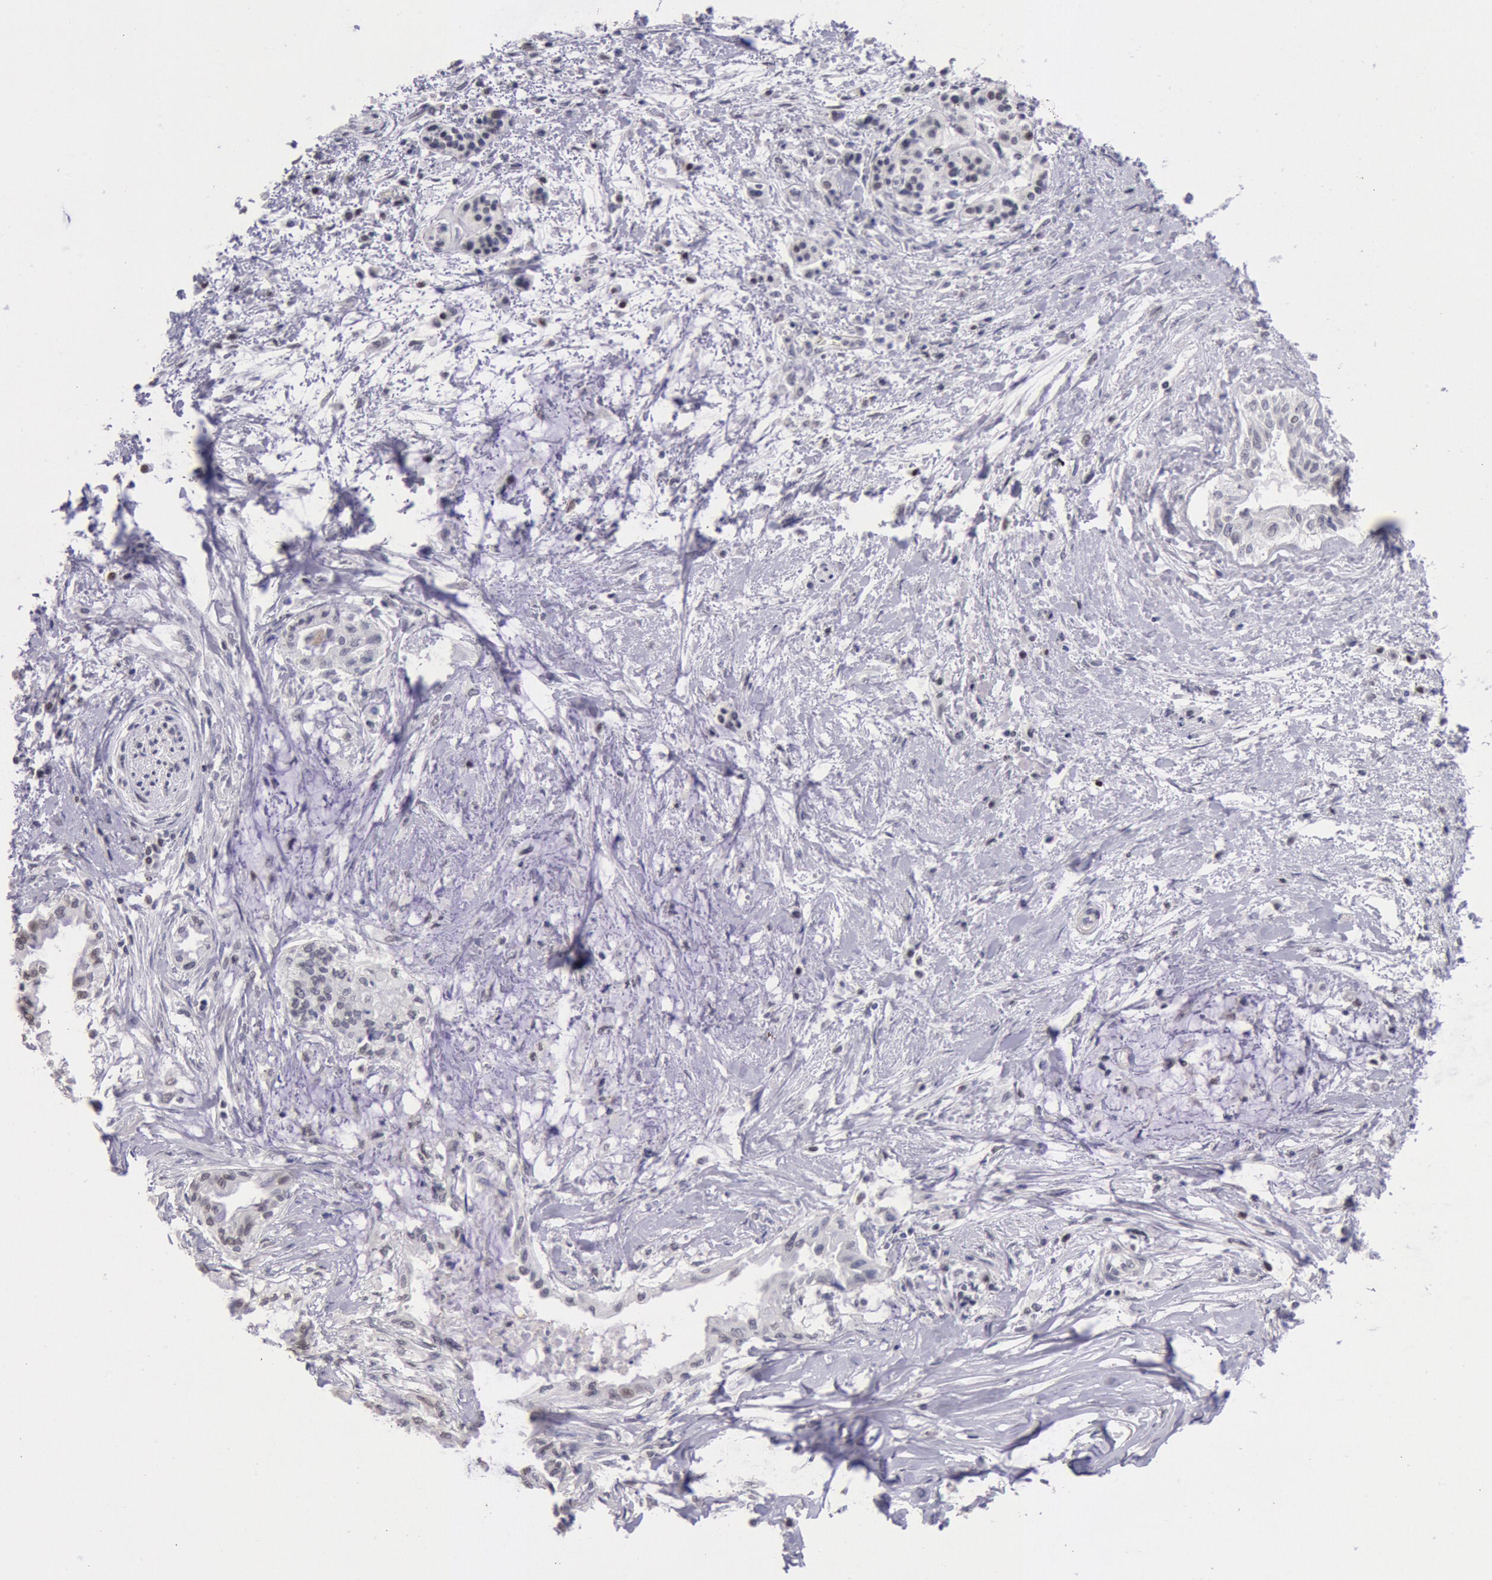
{"staining": {"intensity": "weak", "quantity": "<25%", "location": "nuclear"}, "tissue": "pancreatic cancer", "cell_type": "Tumor cells", "image_type": "cancer", "snomed": [{"axis": "morphology", "description": "Adenocarcinoma, NOS"}, {"axis": "topography", "description": "Pancreas"}], "caption": "Human pancreatic adenocarcinoma stained for a protein using immunohistochemistry reveals no positivity in tumor cells.", "gene": "MYH7", "patient": {"sex": "female", "age": 64}}